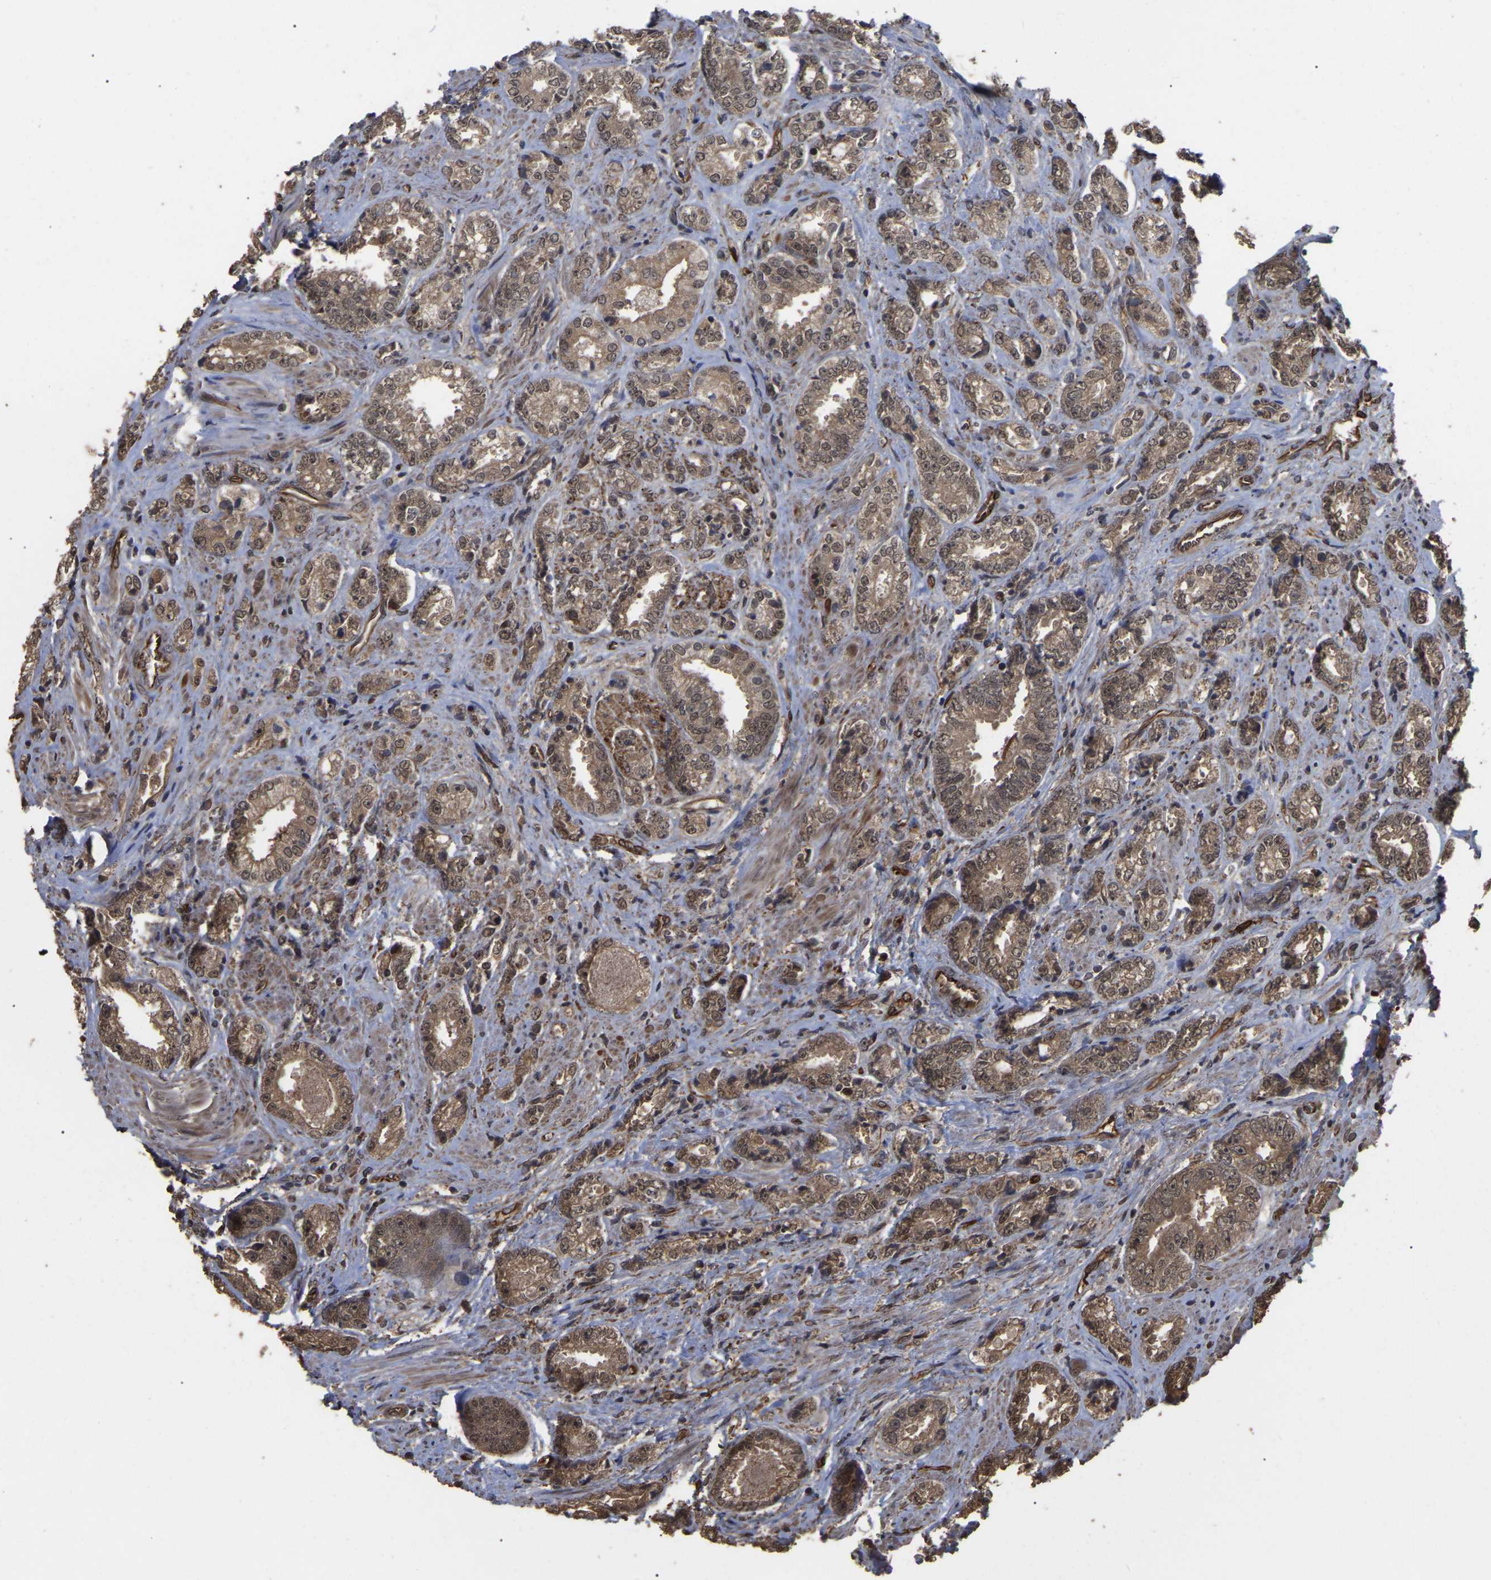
{"staining": {"intensity": "moderate", "quantity": ">75%", "location": "cytoplasmic/membranous"}, "tissue": "prostate cancer", "cell_type": "Tumor cells", "image_type": "cancer", "snomed": [{"axis": "morphology", "description": "Adenocarcinoma, High grade"}, {"axis": "topography", "description": "Prostate"}], "caption": "Prostate high-grade adenocarcinoma was stained to show a protein in brown. There is medium levels of moderate cytoplasmic/membranous positivity in about >75% of tumor cells.", "gene": "FAM161B", "patient": {"sex": "male", "age": 61}}